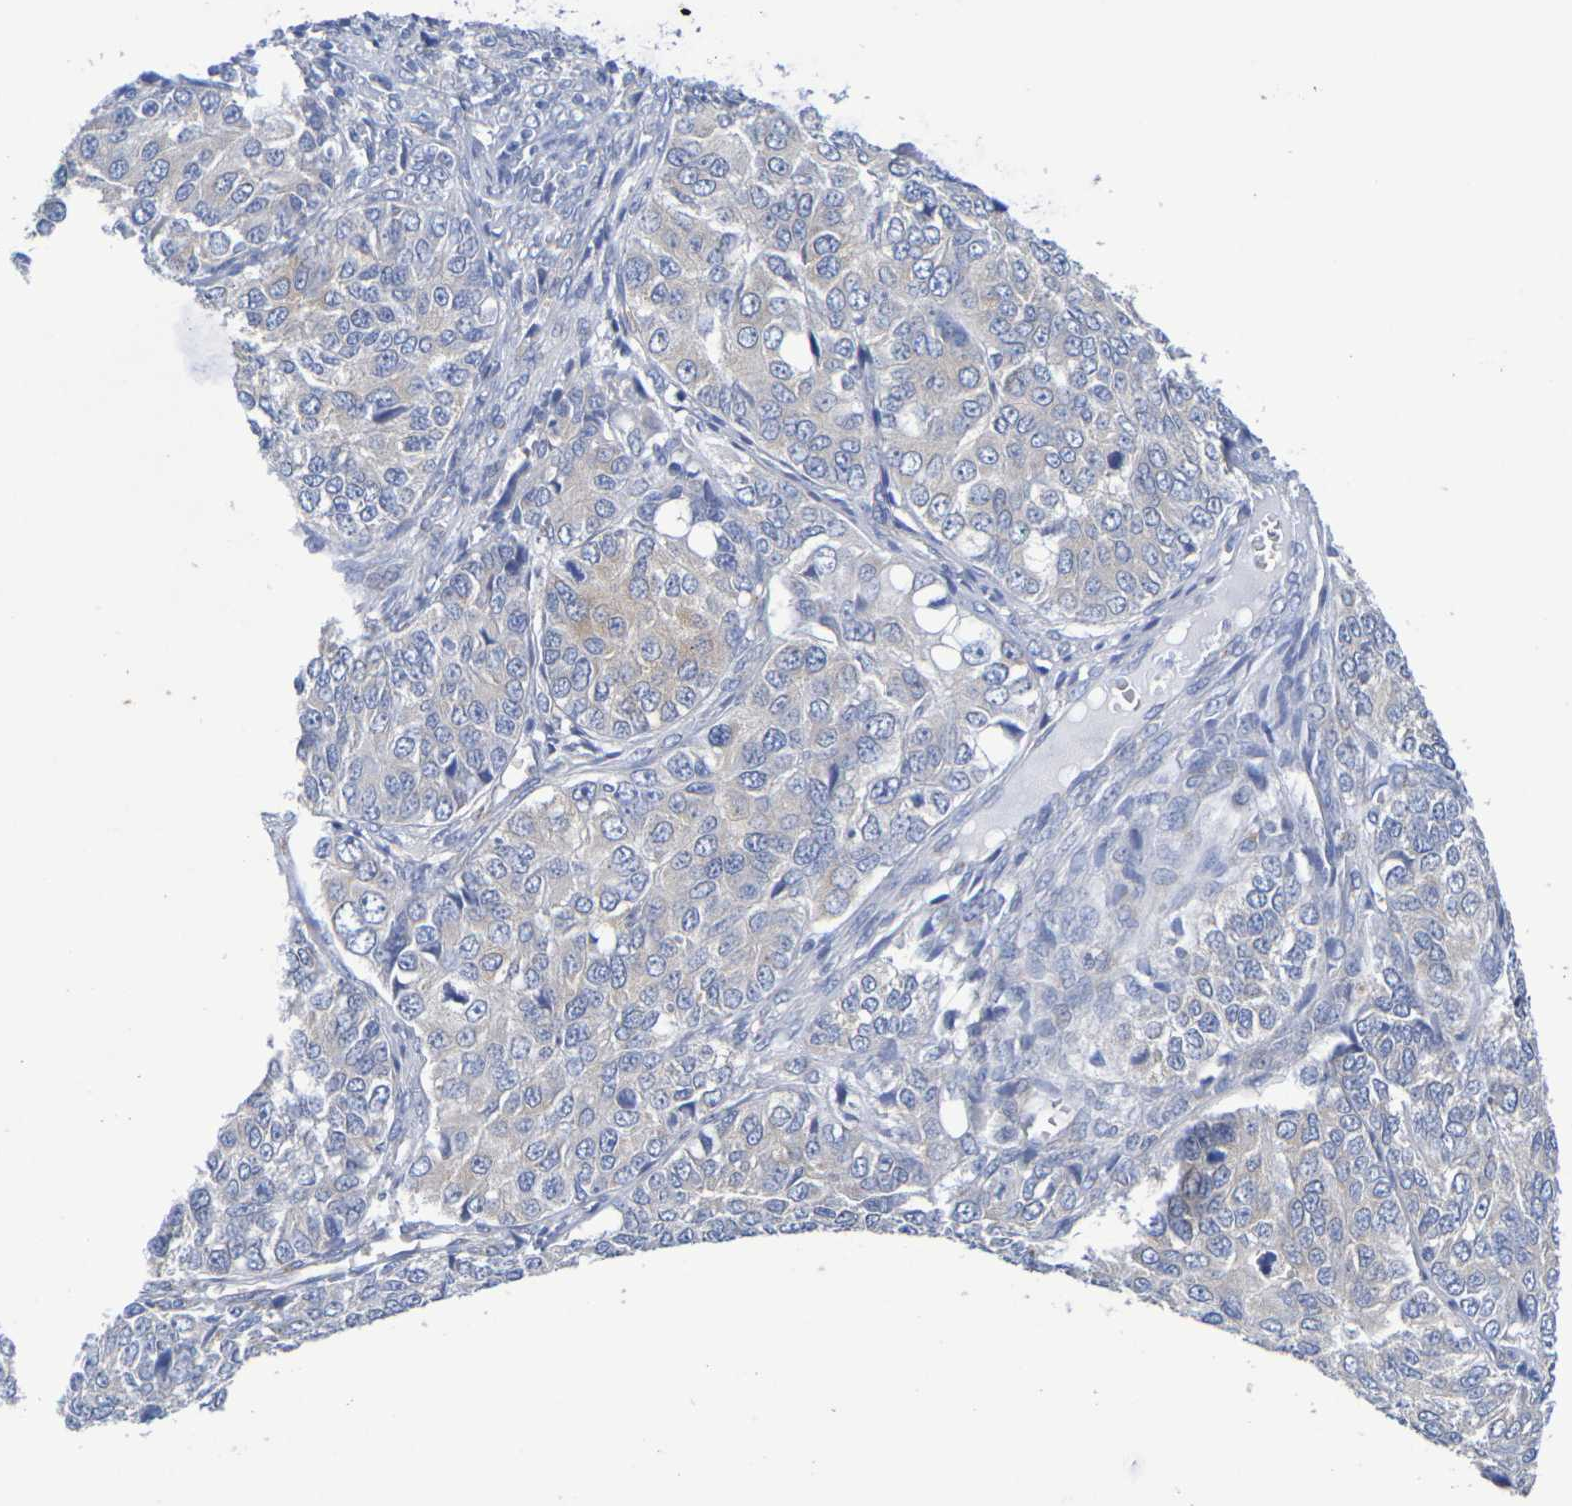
{"staining": {"intensity": "weak", "quantity": "<25%", "location": "cytoplasmic/membranous"}, "tissue": "ovarian cancer", "cell_type": "Tumor cells", "image_type": "cancer", "snomed": [{"axis": "morphology", "description": "Carcinoma, endometroid"}, {"axis": "topography", "description": "Ovary"}], "caption": "Immunohistochemistry (IHC) micrograph of neoplastic tissue: human ovarian endometroid carcinoma stained with DAB (3,3'-diaminobenzidine) exhibits no significant protein positivity in tumor cells.", "gene": "TMCC3", "patient": {"sex": "female", "age": 51}}